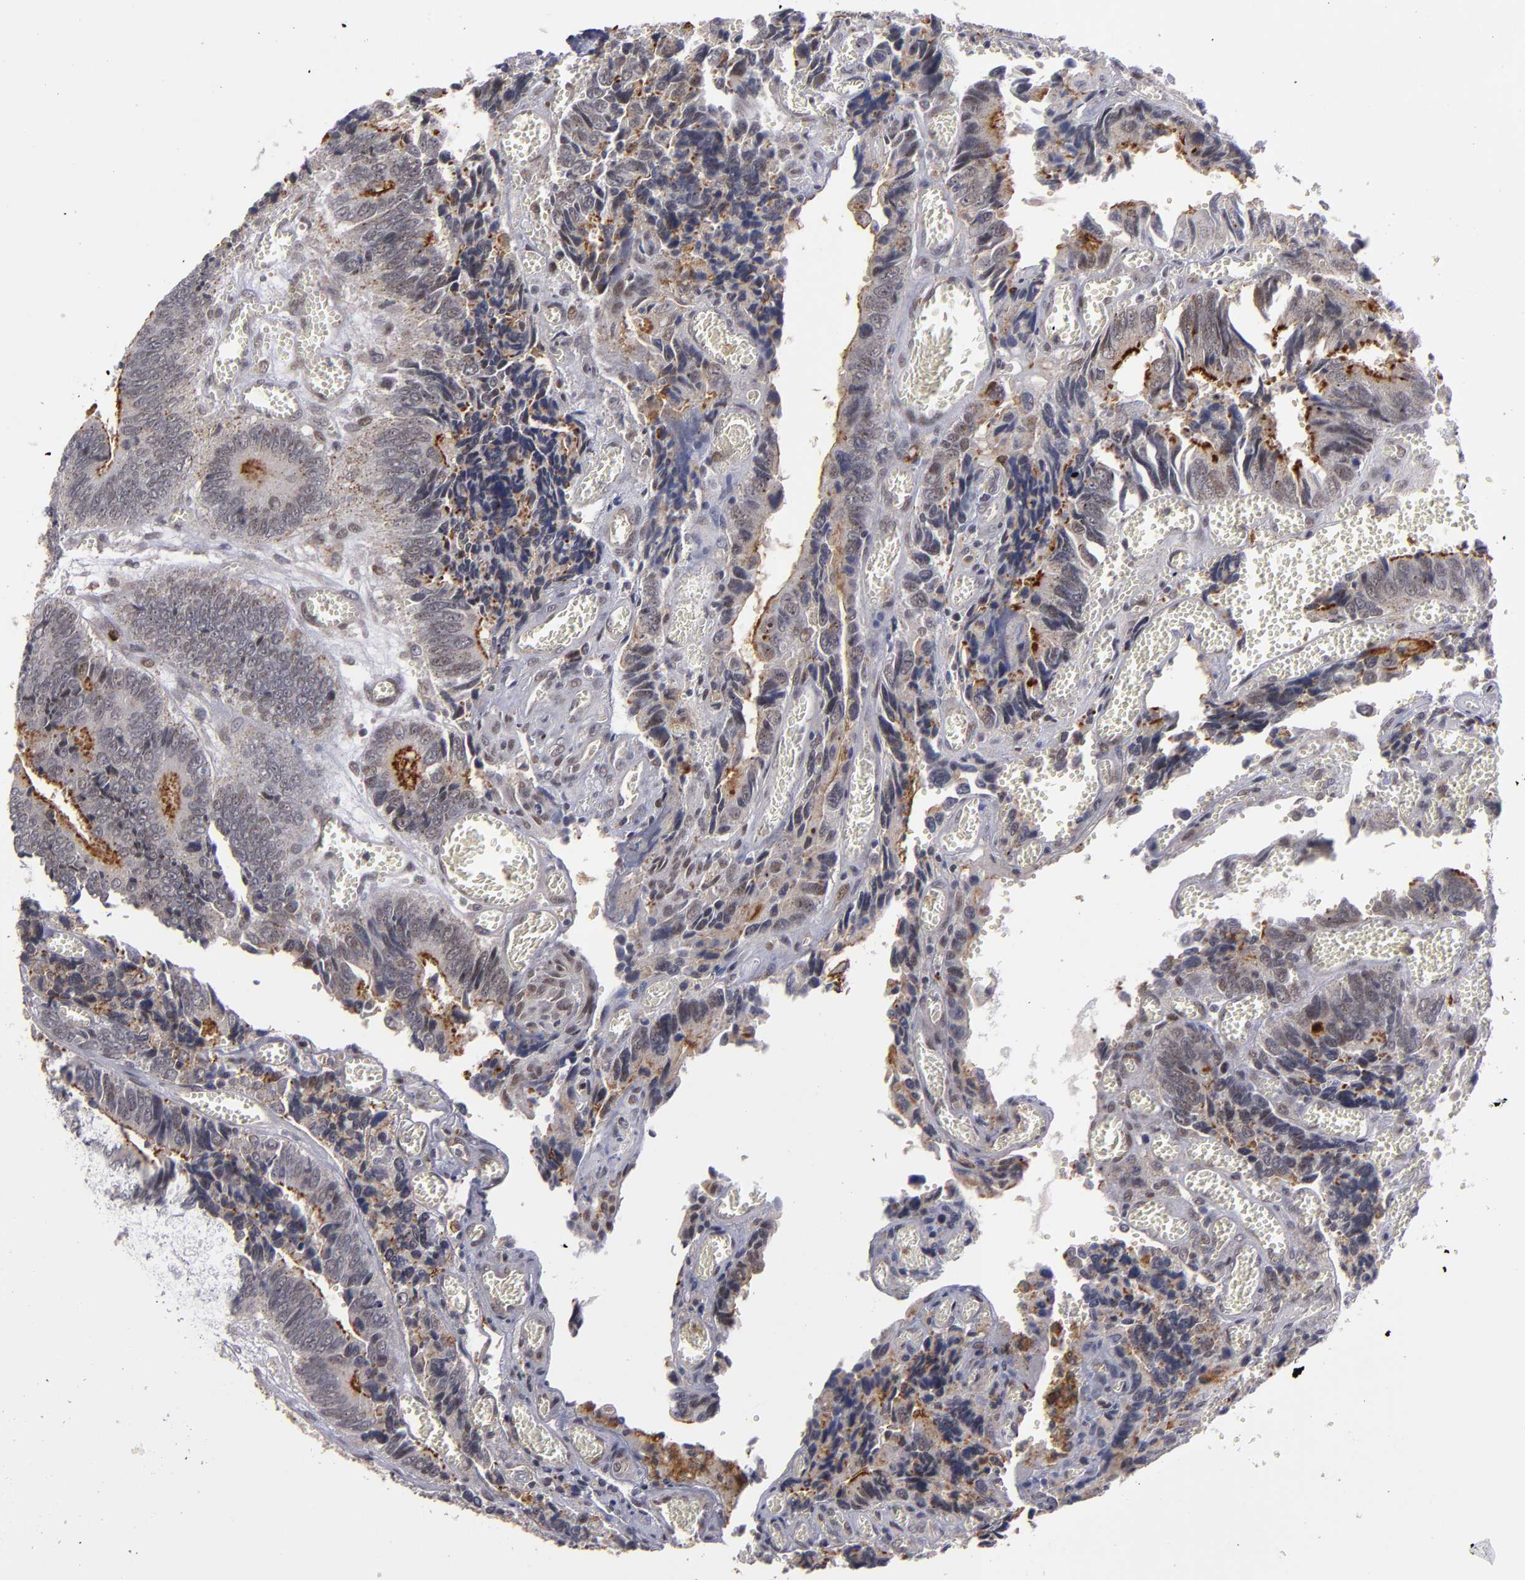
{"staining": {"intensity": "negative", "quantity": "none", "location": "none"}, "tissue": "colorectal cancer", "cell_type": "Tumor cells", "image_type": "cancer", "snomed": [{"axis": "morphology", "description": "Adenocarcinoma, NOS"}, {"axis": "topography", "description": "Colon"}], "caption": "High power microscopy histopathology image of an immunohistochemistry (IHC) micrograph of colorectal cancer, revealing no significant positivity in tumor cells.", "gene": "STX3", "patient": {"sex": "male", "age": 72}}